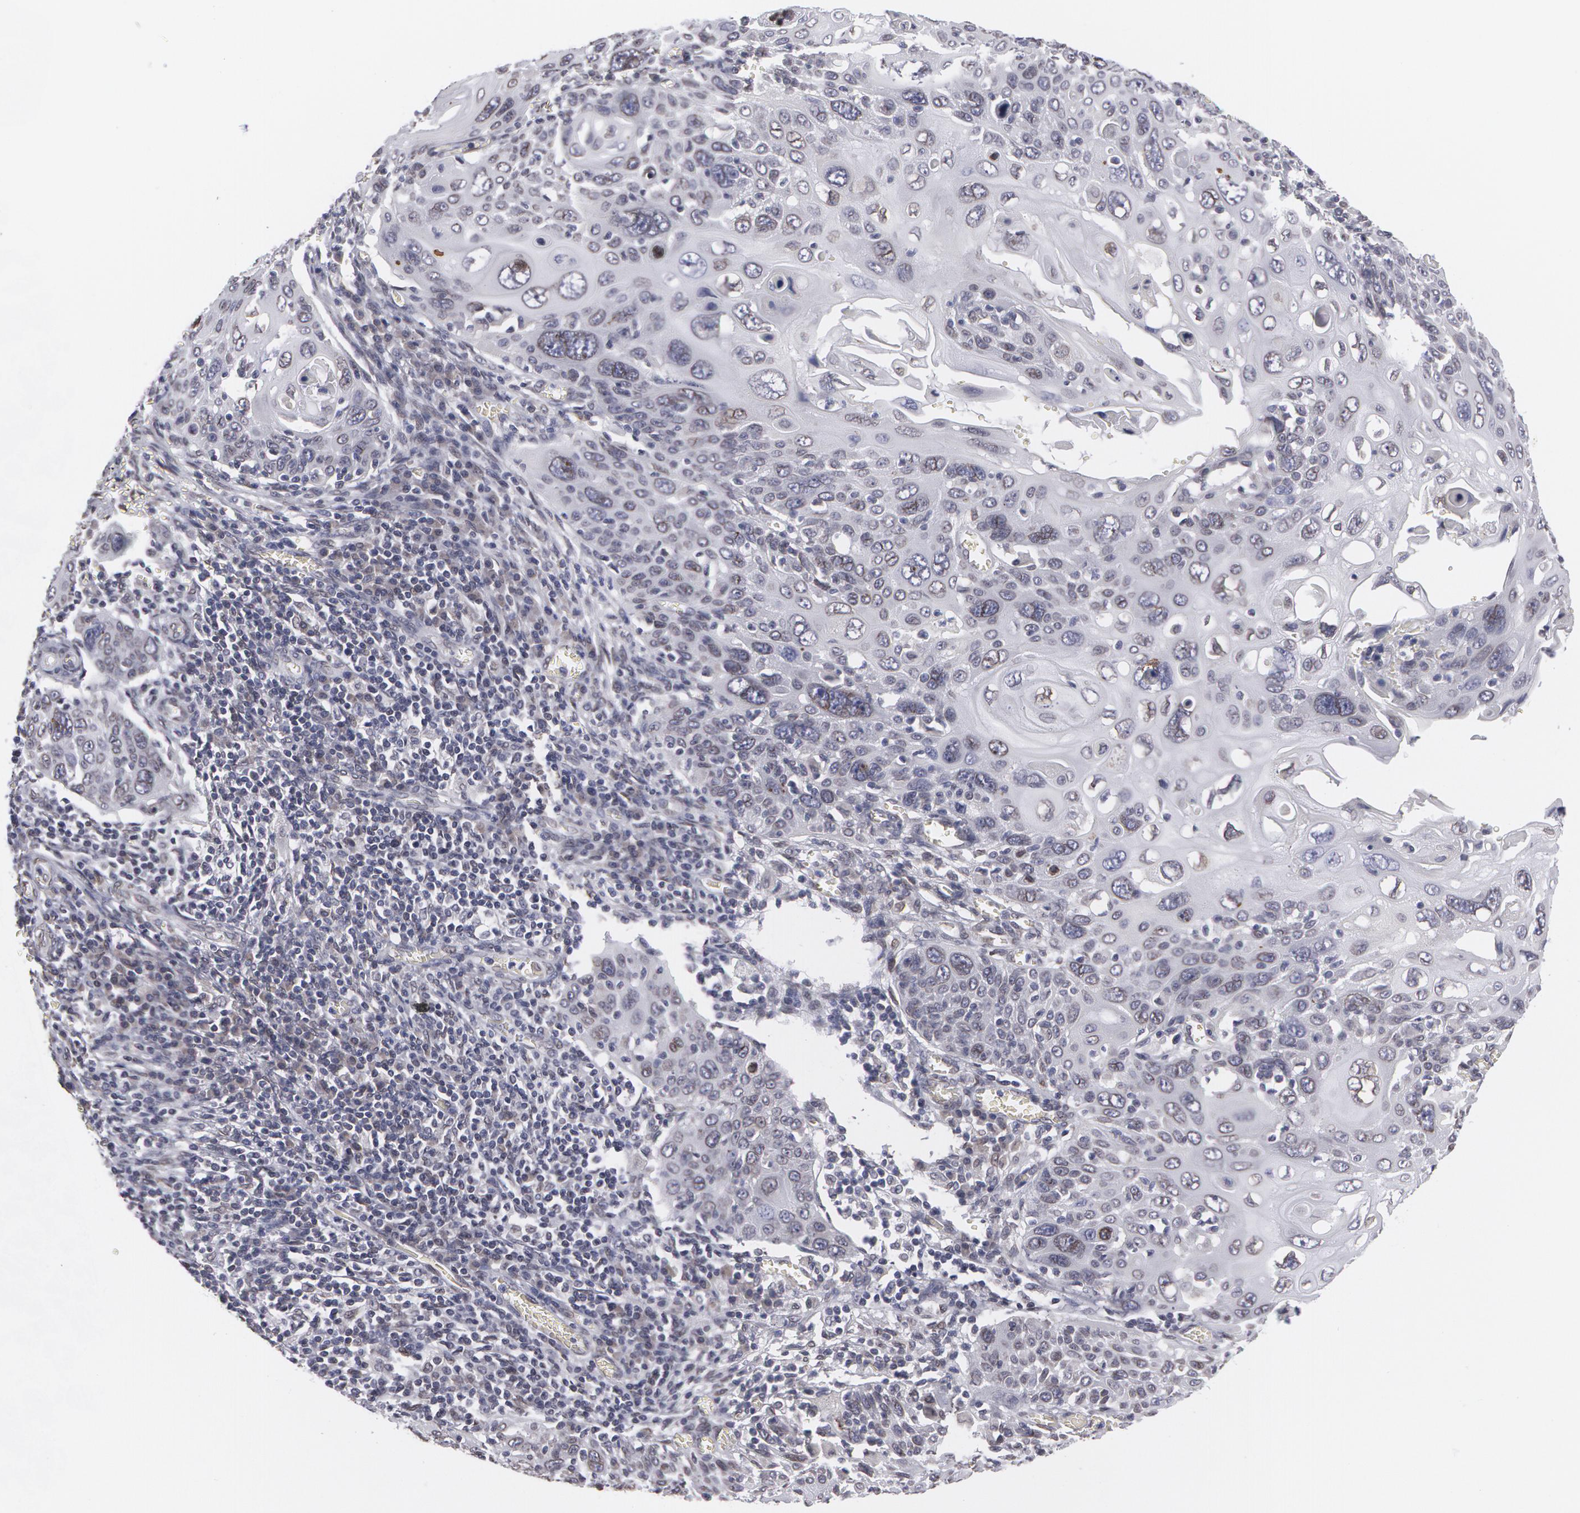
{"staining": {"intensity": "negative", "quantity": "none", "location": "none"}, "tissue": "cervical cancer", "cell_type": "Tumor cells", "image_type": "cancer", "snomed": [{"axis": "morphology", "description": "Squamous cell carcinoma, NOS"}, {"axis": "topography", "description": "Cervix"}], "caption": "IHC image of cervical cancer stained for a protein (brown), which demonstrates no staining in tumor cells.", "gene": "EMD", "patient": {"sex": "female", "age": 54}}